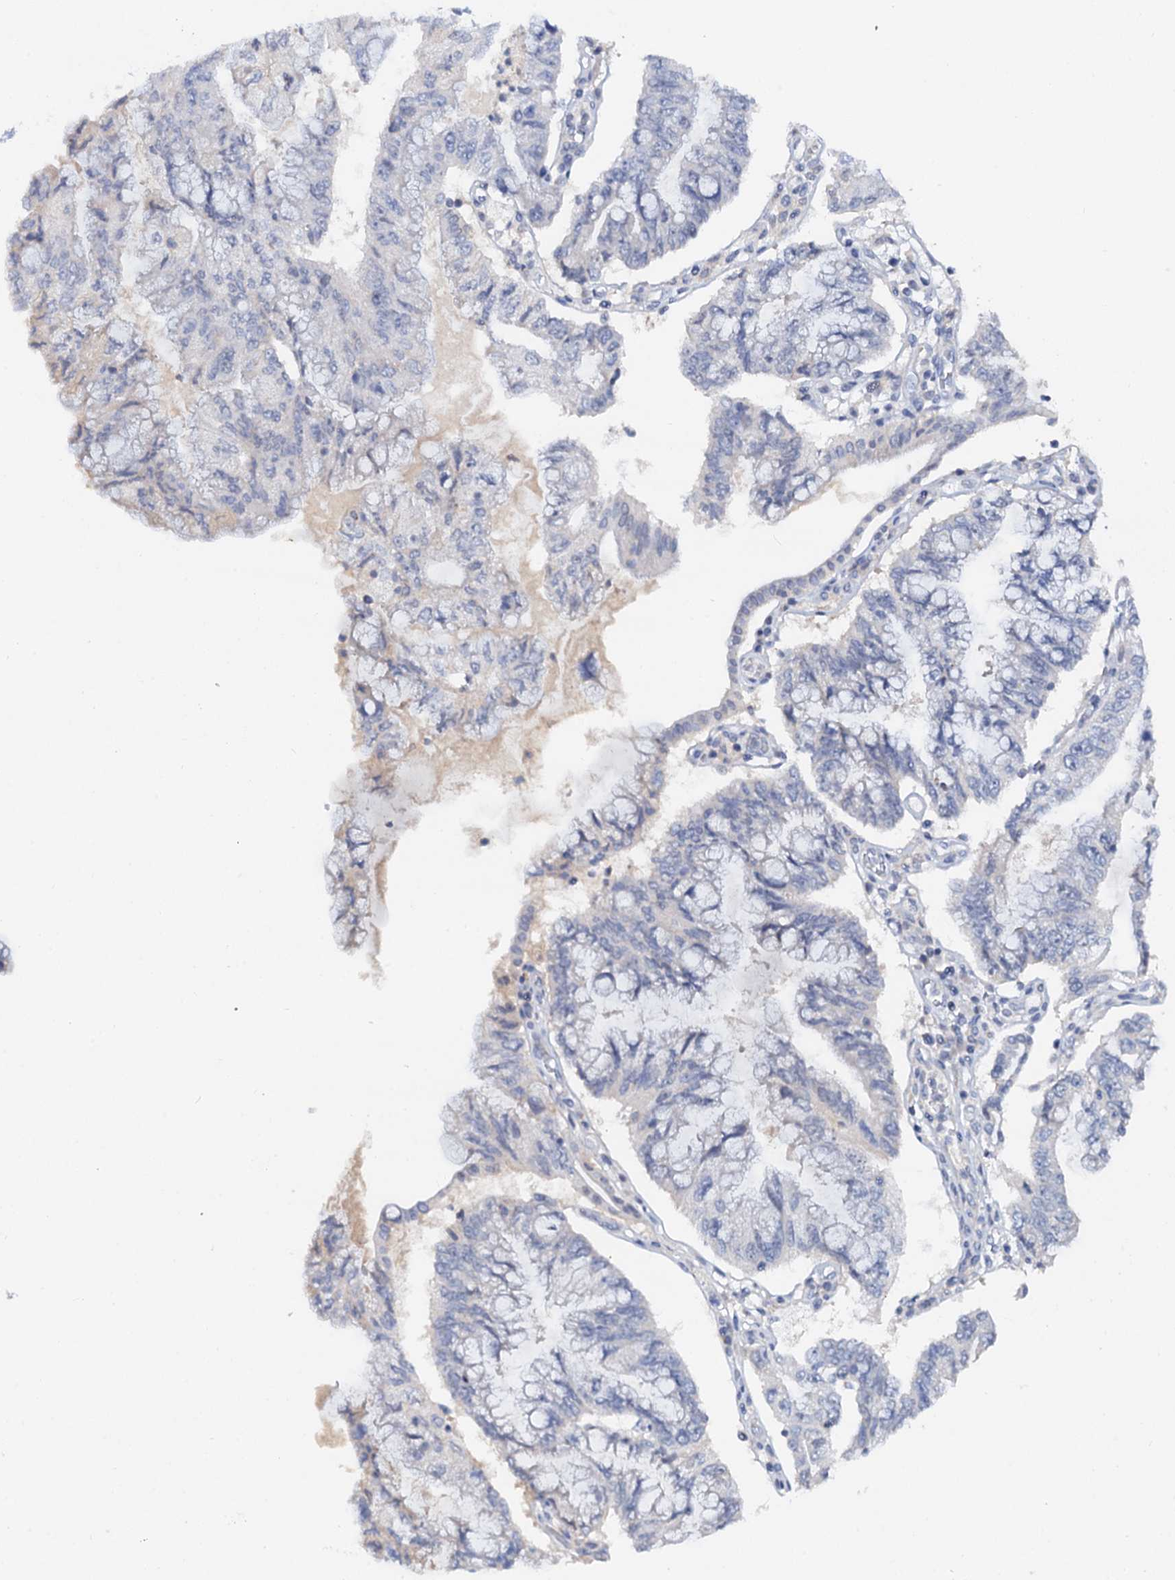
{"staining": {"intensity": "negative", "quantity": "none", "location": "none"}, "tissue": "pancreatic cancer", "cell_type": "Tumor cells", "image_type": "cancer", "snomed": [{"axis": "morphology", "description": "Adenocarcinoma, NOS"}, {"axis": "topography", "description": "Pancreas"}], "caption": "Immunohistochemistry (IHC) photomicrograph of human pancreatic adenocarcinoma stained for a protein (brown), which displays no staining in tumor cells.", "gene": "NALF1", "patient": {"sex": "female", "age": 73}}